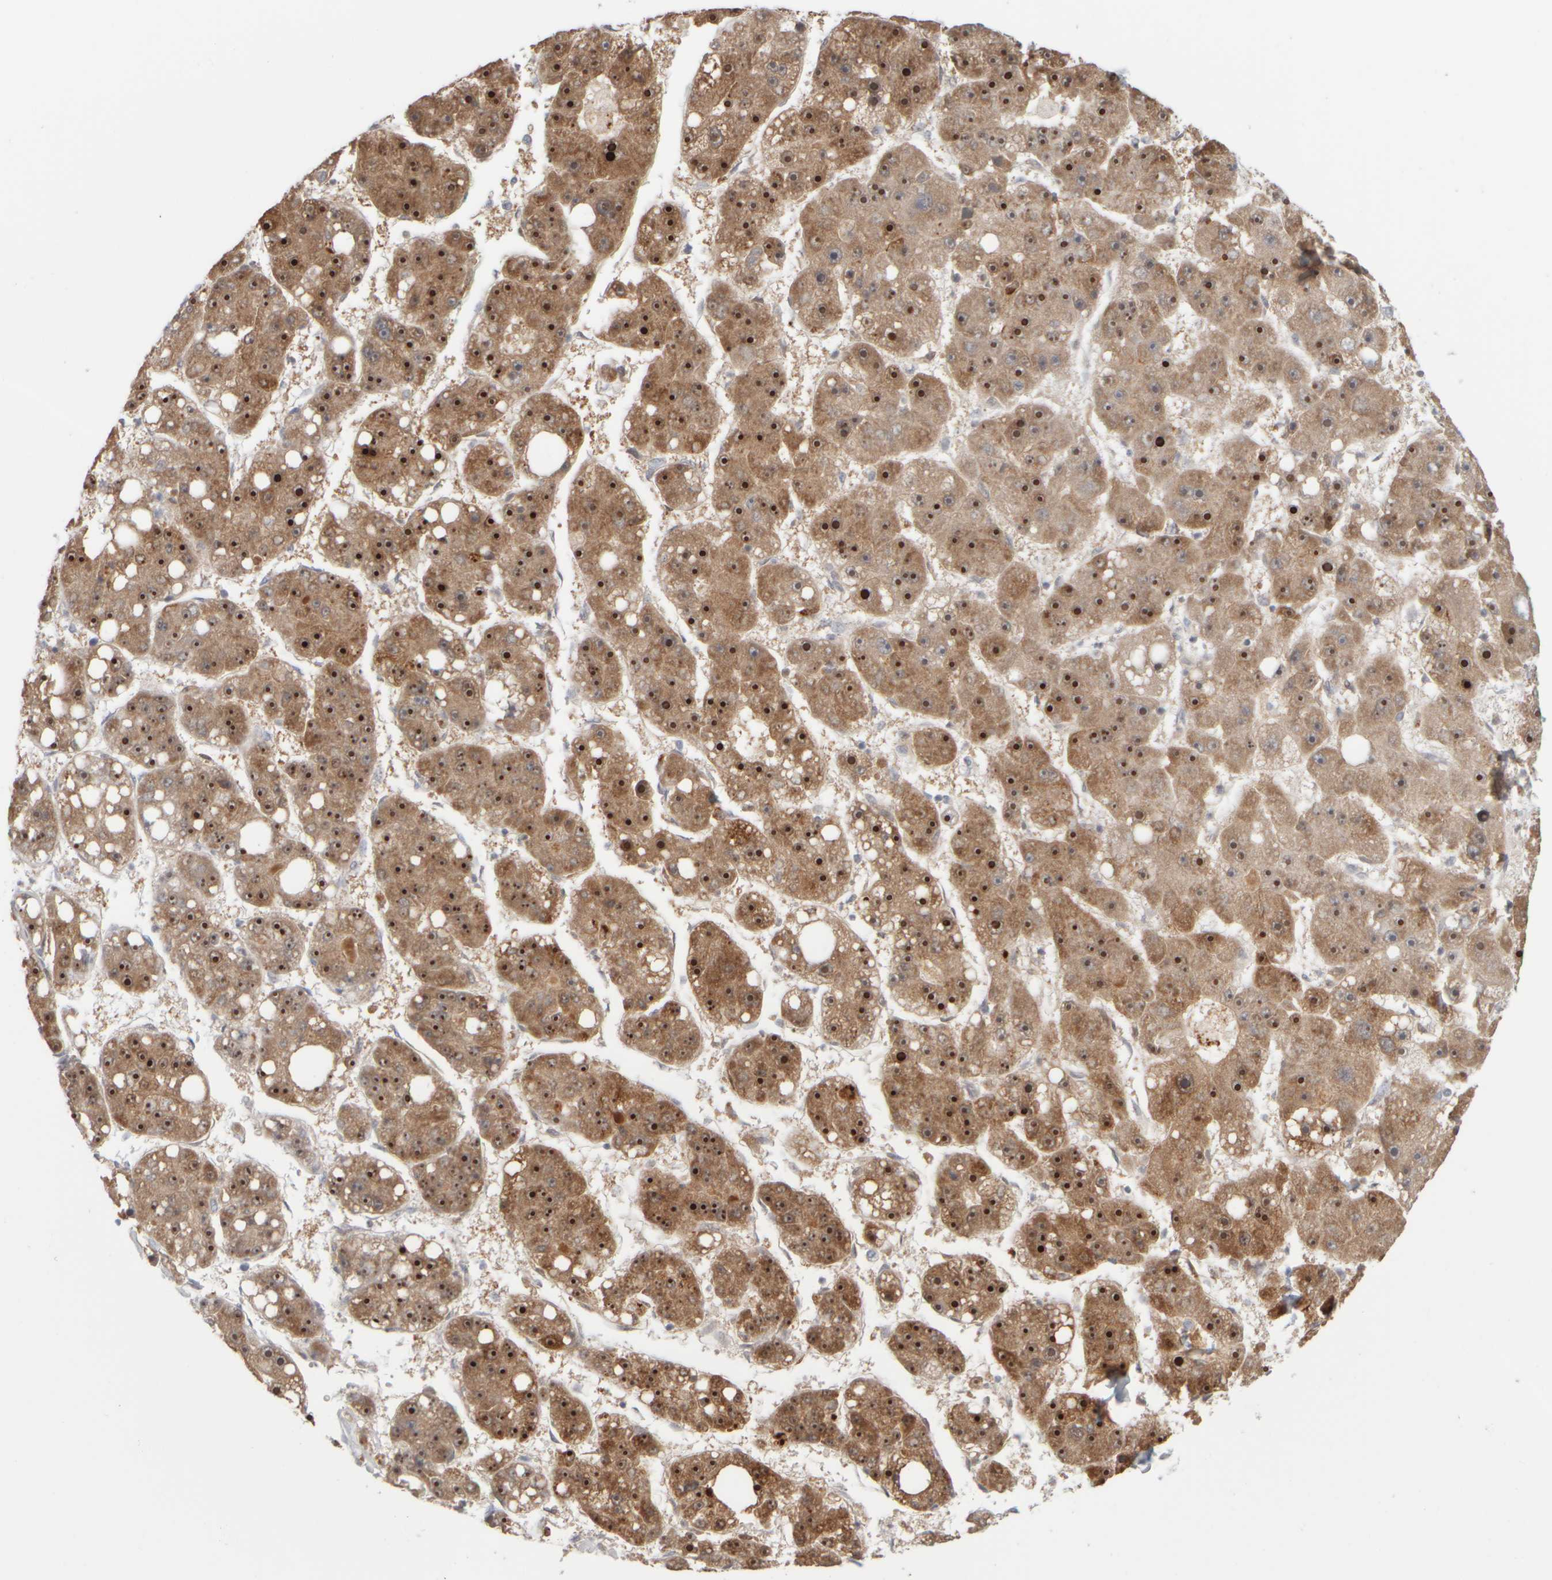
{"staining": {"intensity": "strong", "quantity": ">75%", "location": "cytoplasmic/membranous,nuclear"}, "tissue": "liver cancer", "cell_type": "Tumor cells", "image_type": "cancer", "snomed": [{"axis": "morphology", "description": "Carcinoma, Hepatocellular, NOS"}, {"axis": "topography", "description": "Liver"}], "caption": "Human liver hepatocellular carcinoma stained with a brown dye shows strong cytoplasmic/membranous and nuclear positive positivity in approximately >75% of tumor cells.", "gene": "DCXR", "patient": {"sex": "female", "age": 61}}